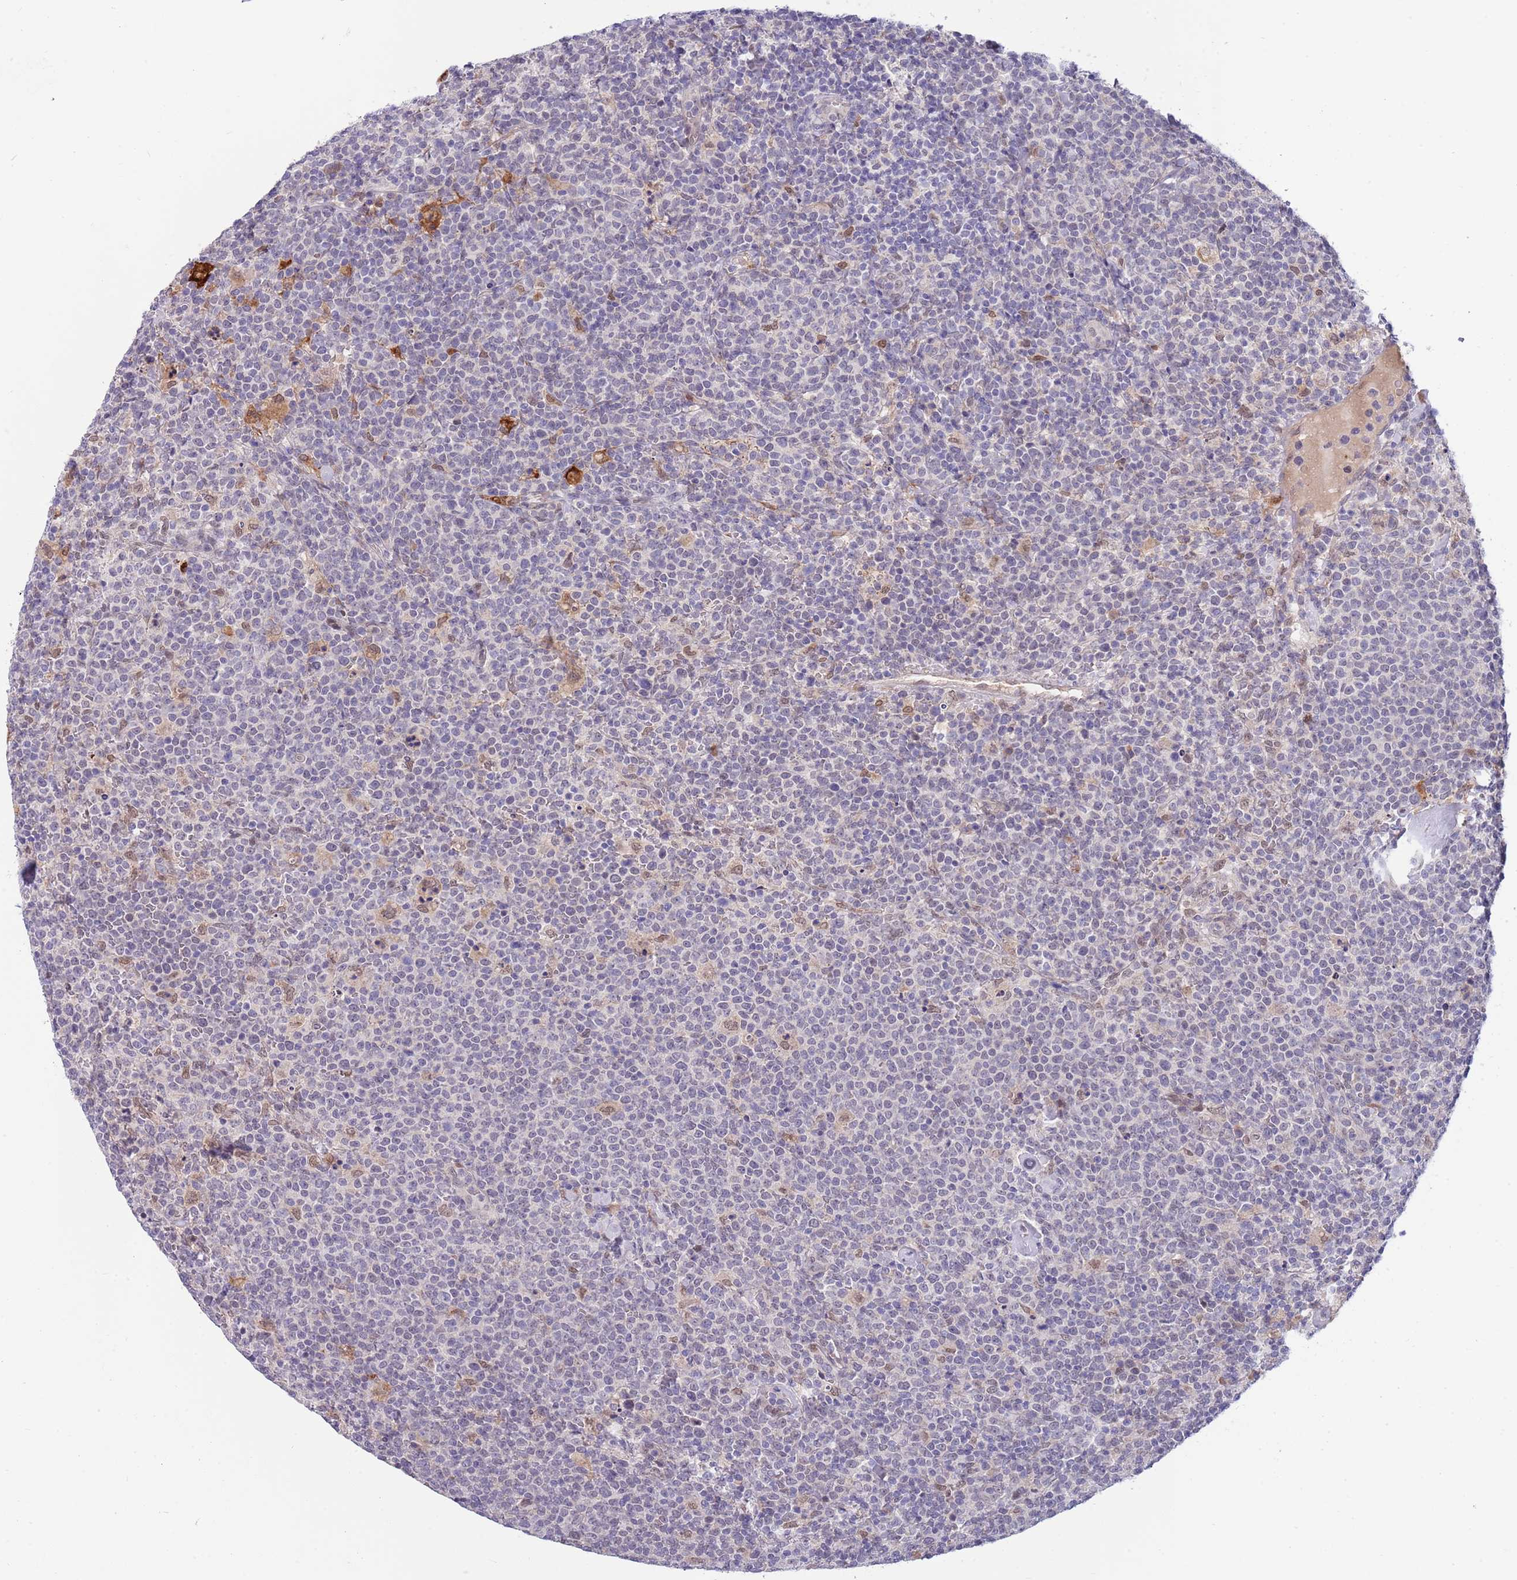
{"staining": {"intensity": "negative", "quantity": "none", "location": "none"}, "tissue": "lymphoma", "cell_type": "Tumor cells", "image_type": "cancer", "snomed": [{"axis": "morphology", "description": "Malignant lymphoma, non-Hodgkin's type, High grade"}, {"axis": "topography", "description": "Lymph node"}], "caption": "DAB immunohistochemical staining of high-grade malignant lymphoma, non-Hodgkin's type exhibits no significant positivity in tumor cells.", "gene": "NLRP6", "patient": {"sex": "male", "age": 61}}